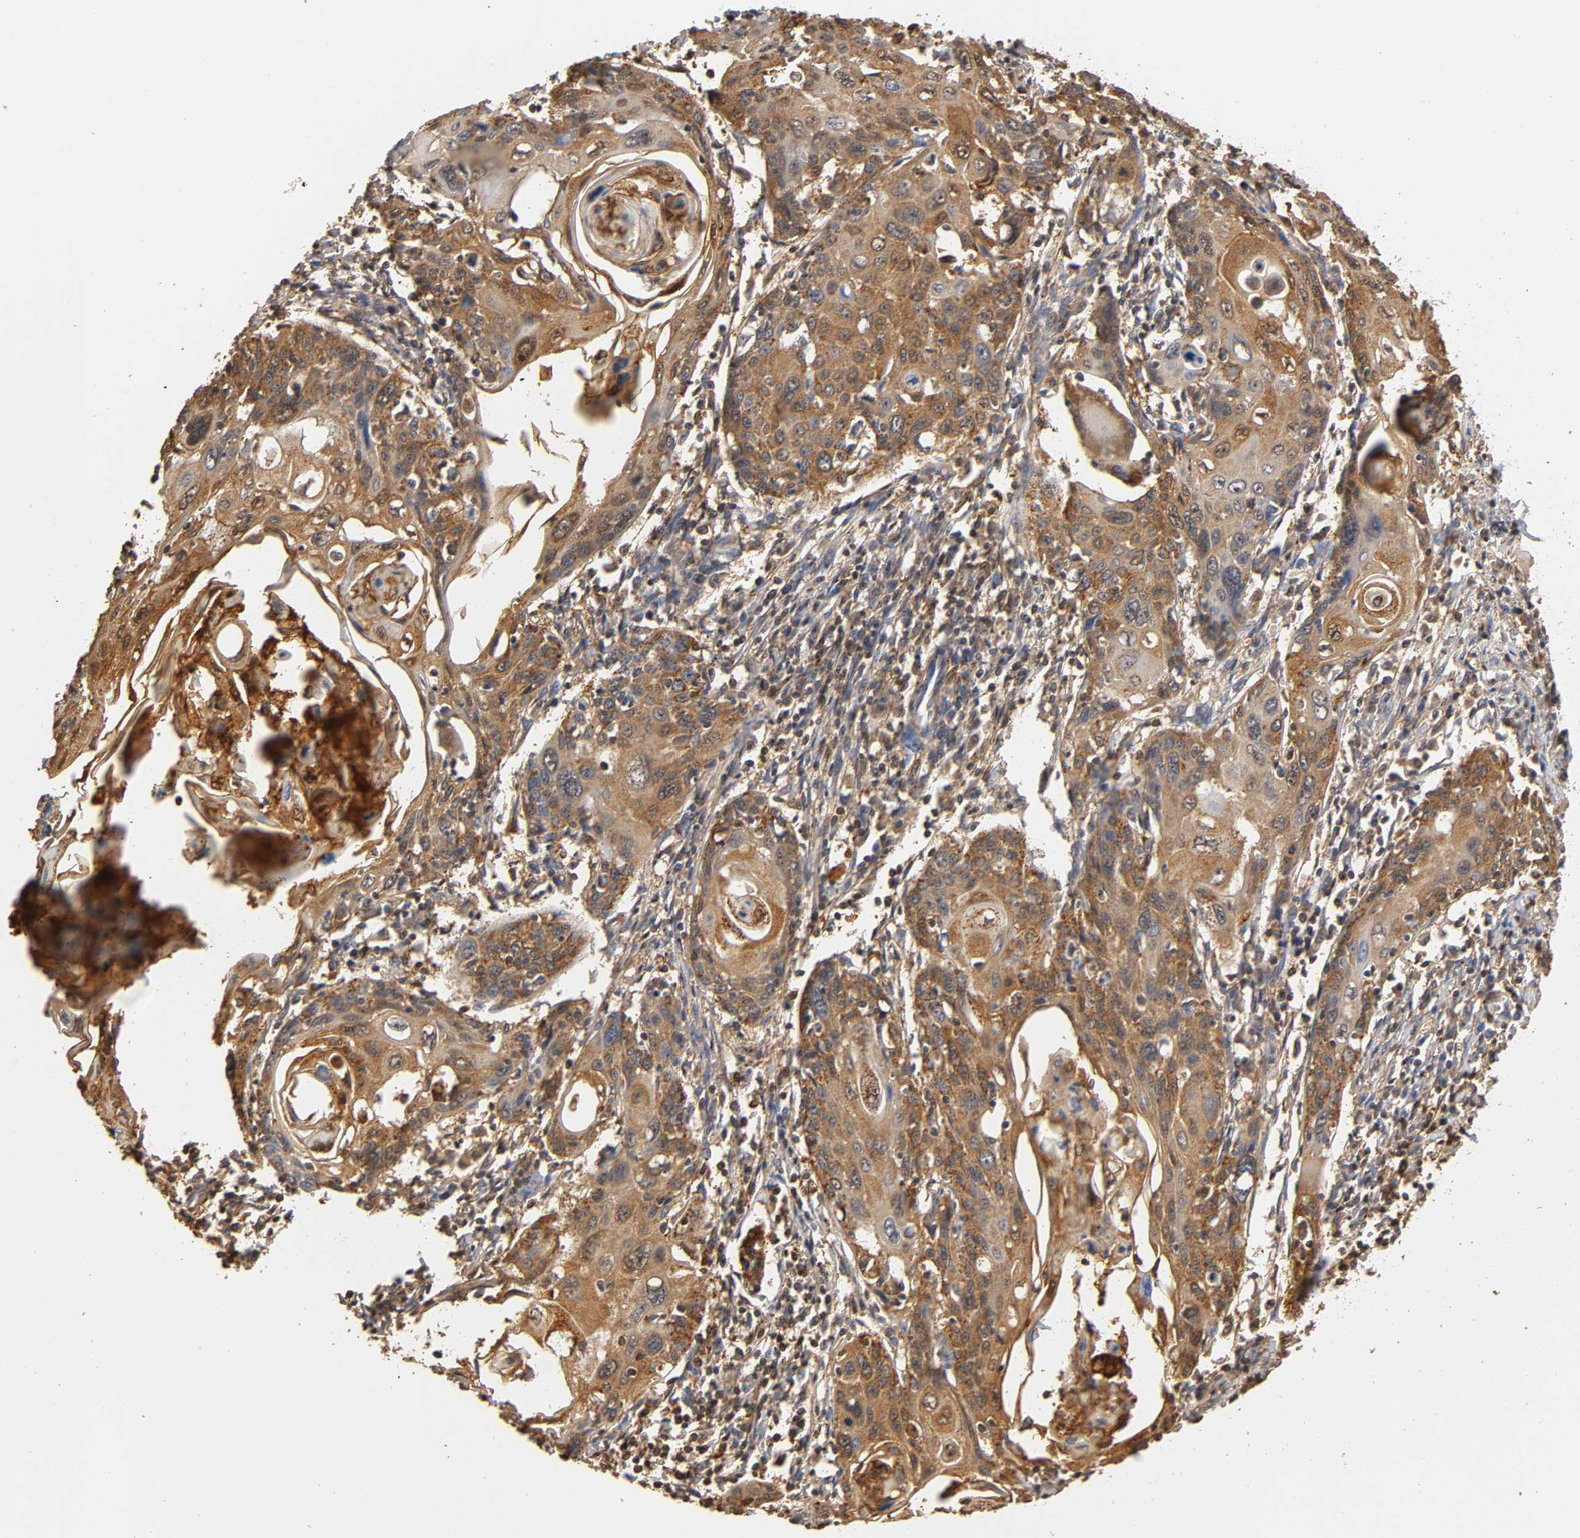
{"staining": {"intensity": "moderate", "quantity": ">75%", "location": "cytoplasmic/membranous"}, "tissue": "cervical cancer", "cell_type": "Tumor cells", "image_type": "cancer", "snomed": [{"axis": "morphology", "description": "Squamous cell carcinoma, NOS"}, {"axis": "topography", "description": "Cervix"}], "caption": "Protein expression analysis of squamous cell carcinoma (cervical) demonstrates moderate cytoplasmic/membranous expression in approximately >75% of tumor cells. (DAB = brown stain, brightfield microscopy at high magnification).", "gene": "ANXA11", "patient": {"sex": "female", "age": 54}}